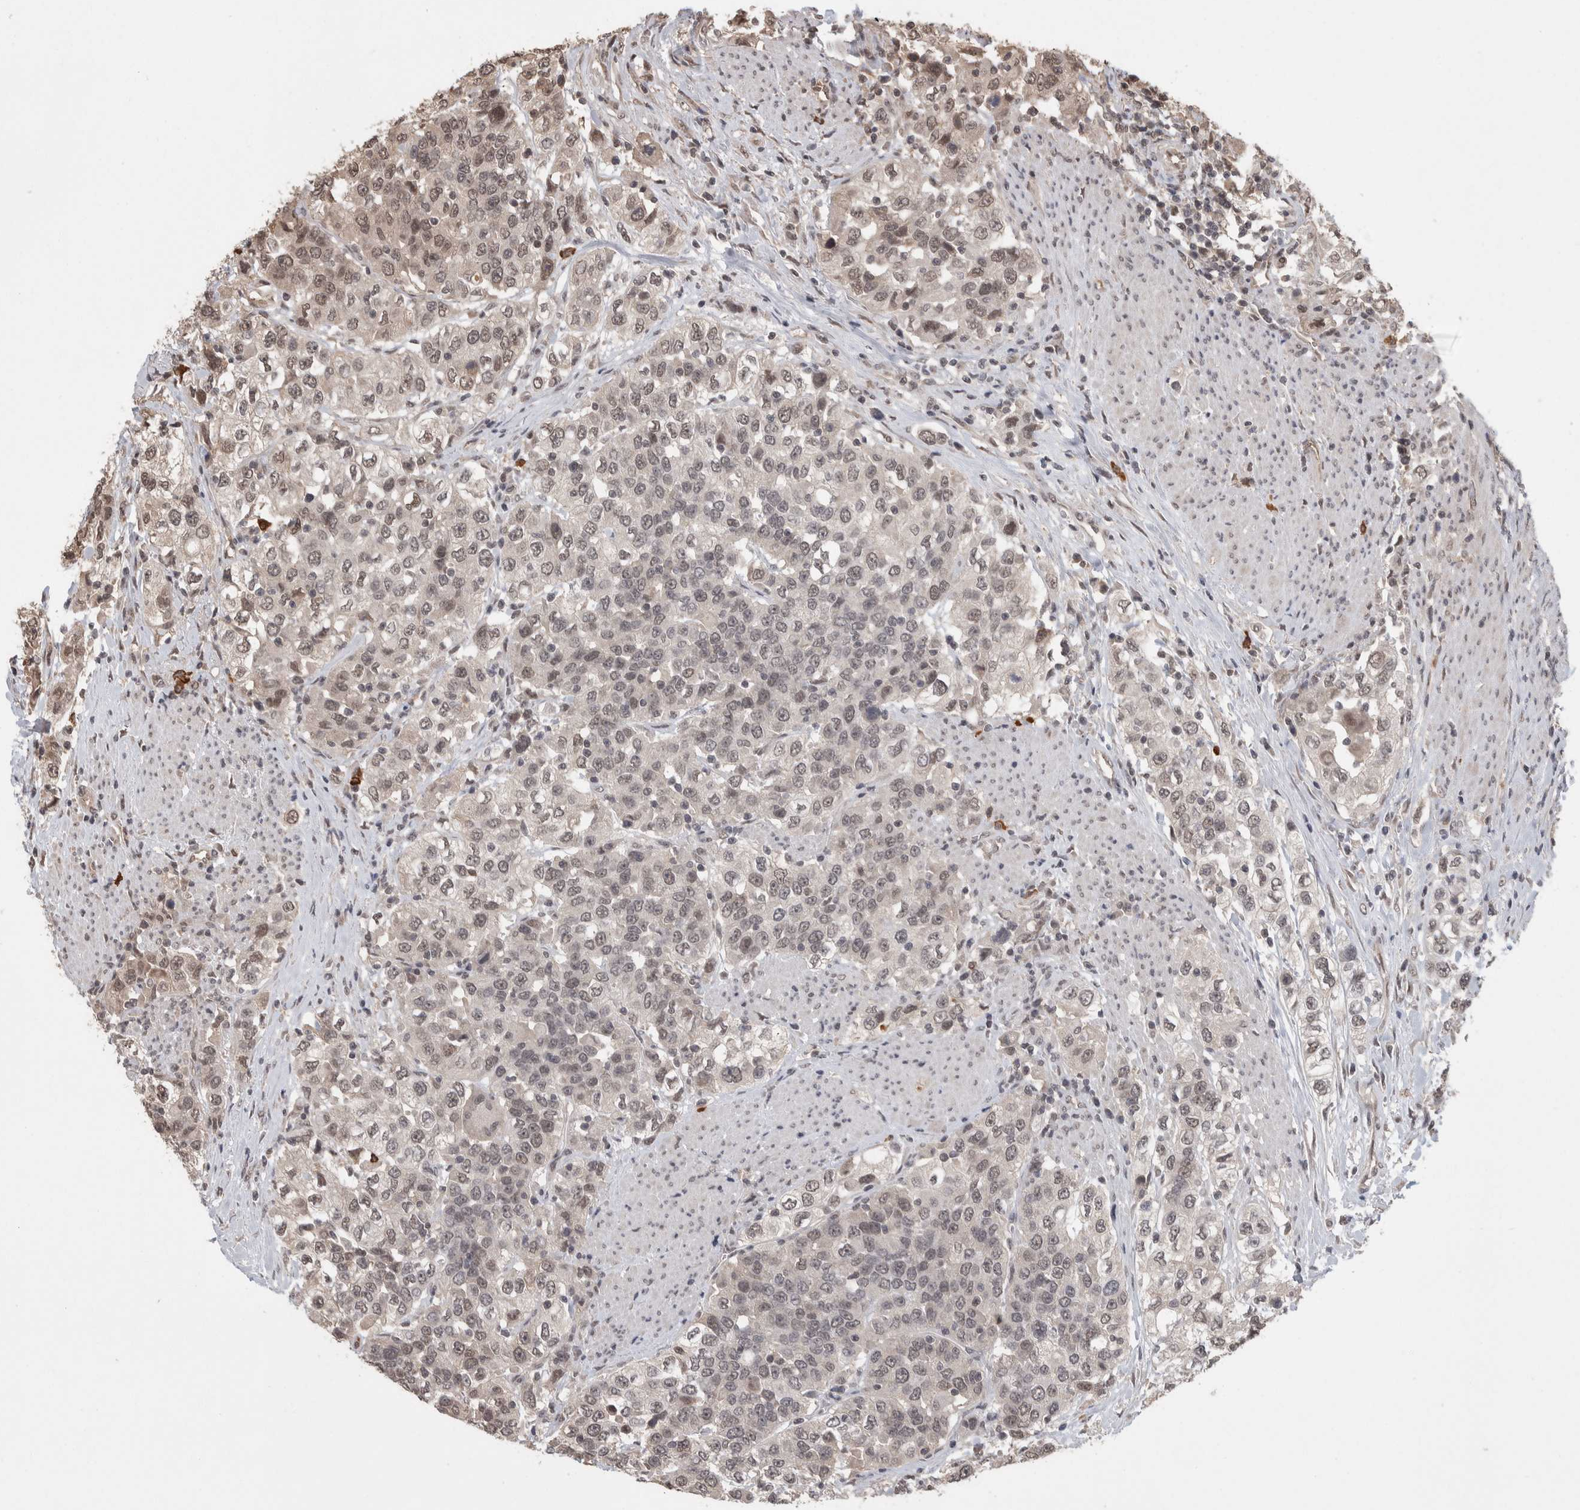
{"staining": {"intensity": "weak", "quantity": "25%-75%", "location": "nuclear"}, "tissue": "urothelial cancer", "cell_type": "Tumor cells", "image_type": "cancer", "snomed": [{"axis": "morphology", "description": "Urothelial carcinoma, High grade"}, {"axis": "topography", "description": "Urinary bladder"}], "caption": "Urothelial carcinoma (high-grade) was stained to show a protein in brown. There is low levels of weak nuclear staining in approximately 25%-75% of tumor cells.", "gene": "ZNF592", "patient": {"sex": "female", "age": 80}}